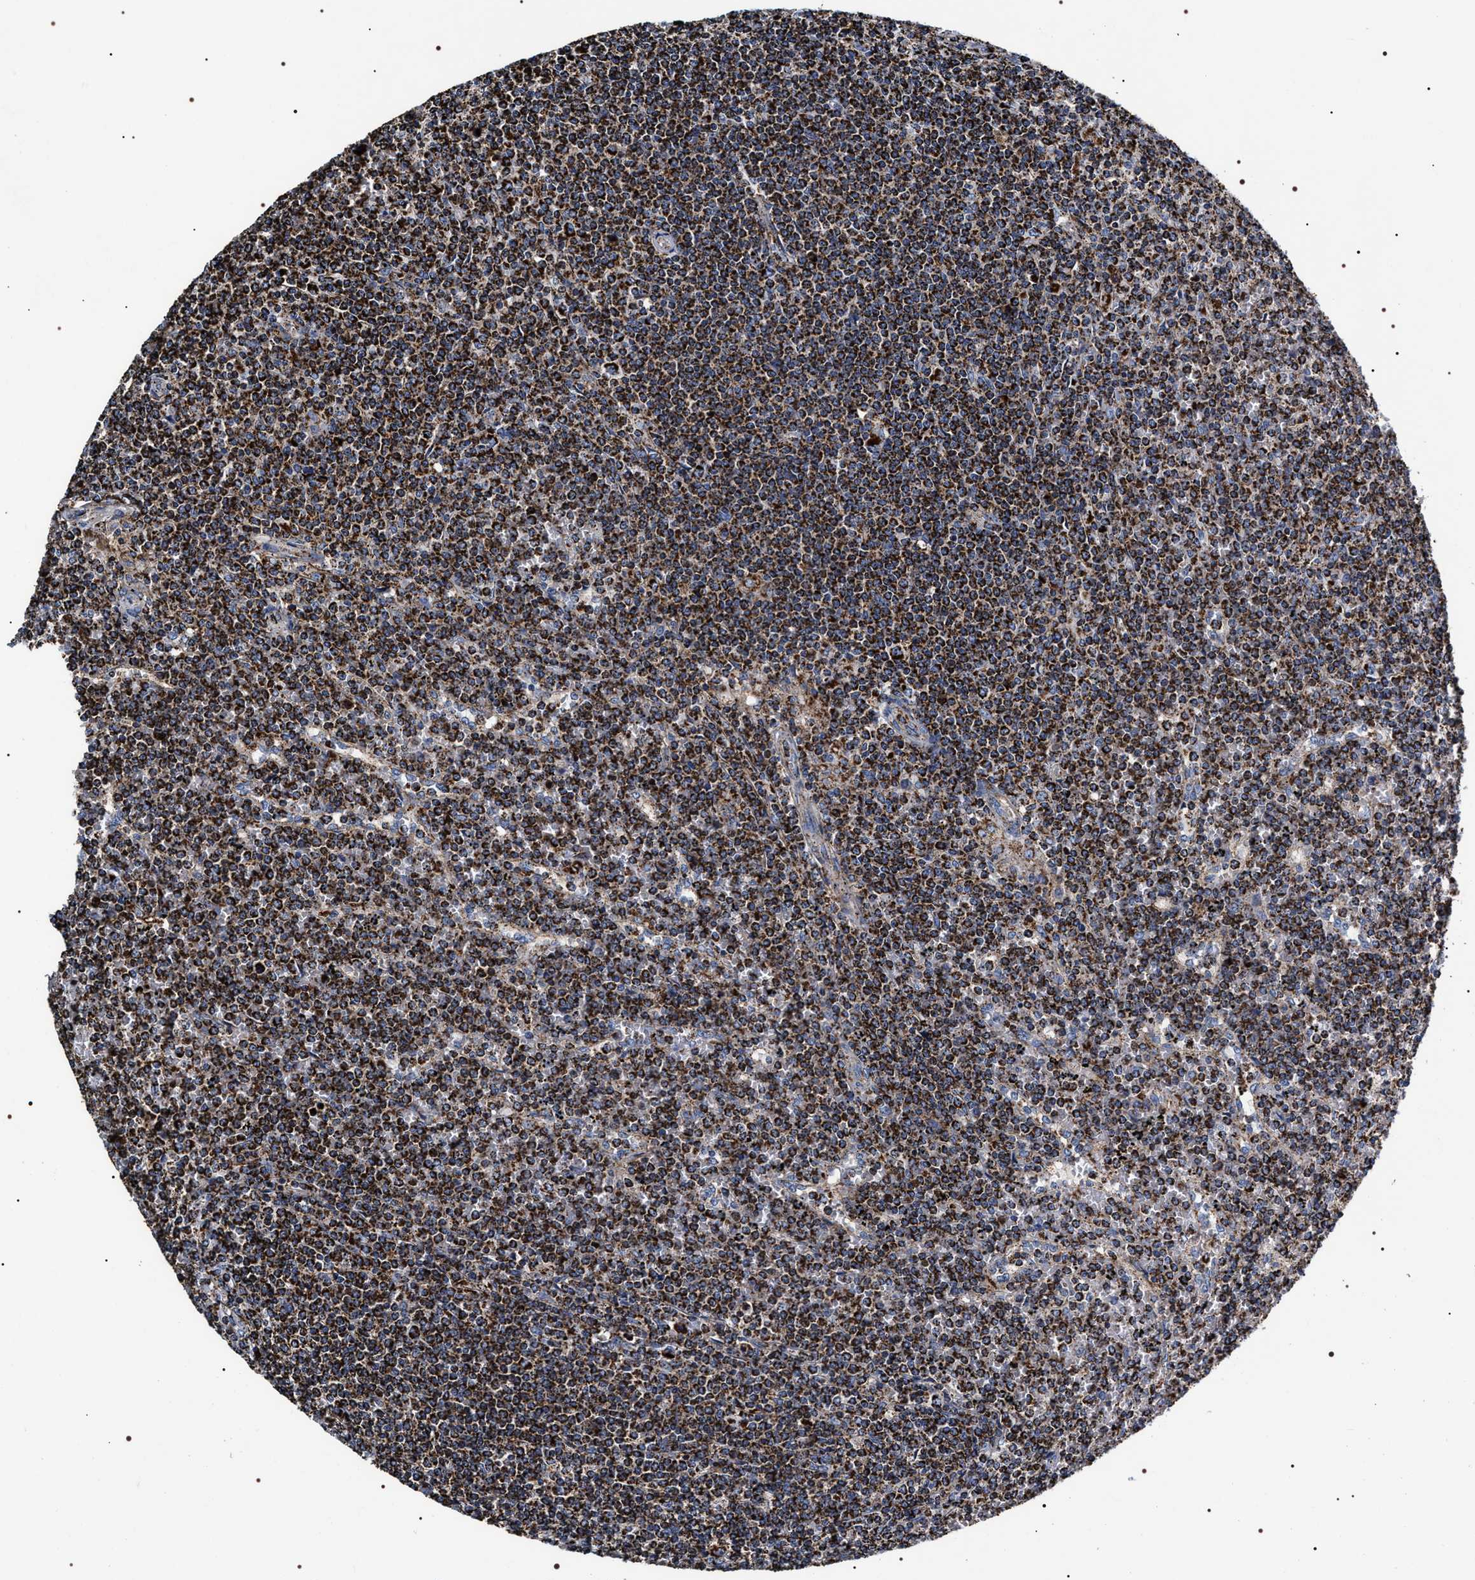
{"staining": {"intensity": "strong", "quantity": ">75%", "location": "cytoplasmic/membranous"}, "tissue": "lymphoma", "cell_type": "Tumor cells", "image_type": "cancer", "snomed": [{"axis": "morphology", "description": "Malignant lymphoma, non-Hodgkin's type, Low grade"}, {"axis": "topography", "description": "Spleen"}], "caption": "Protein staining displays strong cytoplasmic/membranous positivity in about >75% of tumor cells in low-grade malignant lymphoma, non-Hodgkin's type.", "gene": "COG5", "patient": {"sex": "female", "age": 19}}